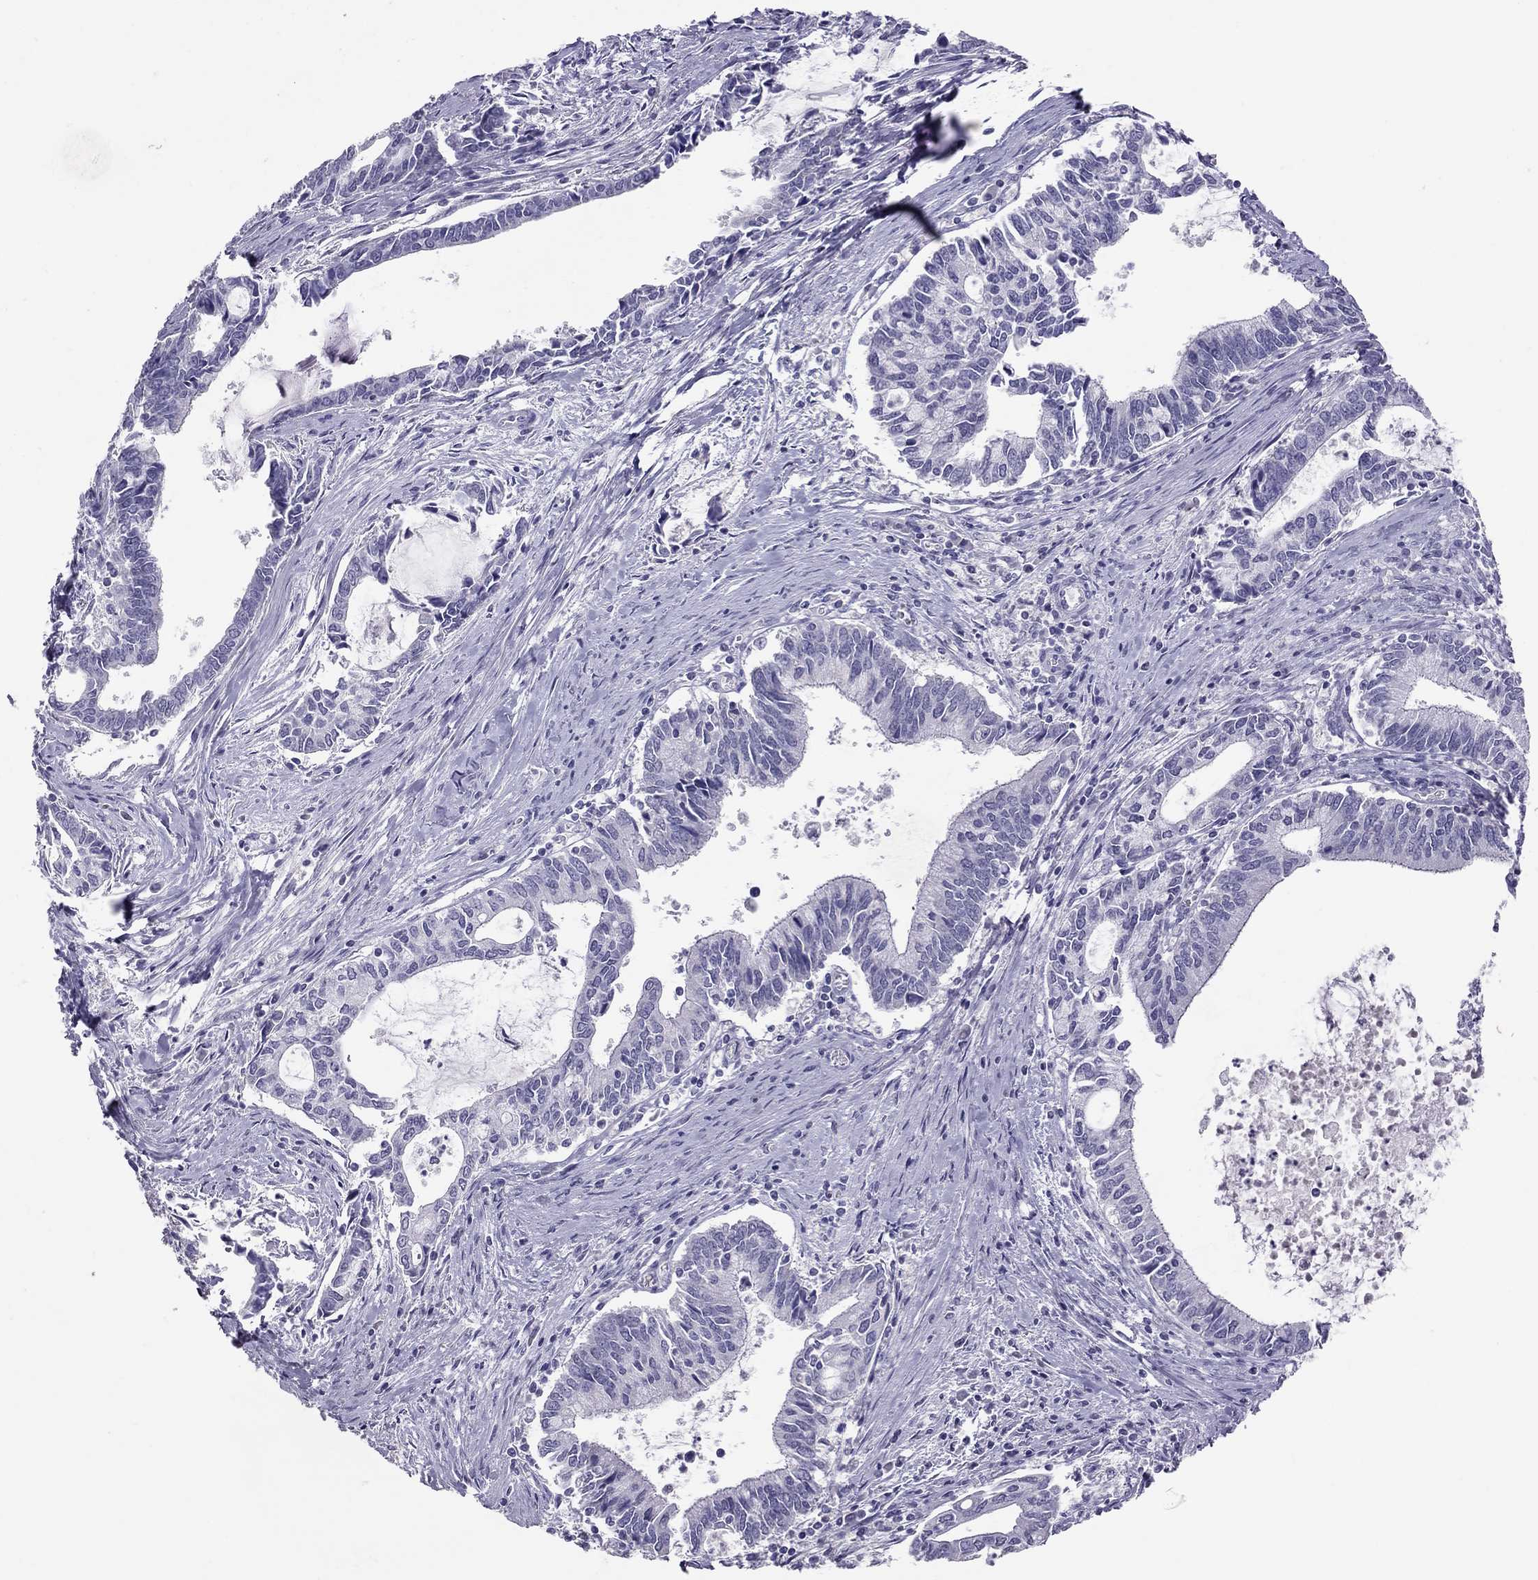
{"staining": {"intensity": "negative", "quantity": "none", "location": "none"}, "tissue": "cervical cancer", "cell_type": "Tumor cells", "image_type": "cancer", "snomed": [{"axis": "morphology", "description": "Adenocarcinoma, NOS"}, {"axis": "topography", "description": "Cervix"}], "caption": "Immunohistochemical staining of cervical adenocarcinoma exhibits no significant staining in tumor cells.", "gene": "PSMB11", "patient": {"sex": "female", "age": 42}}